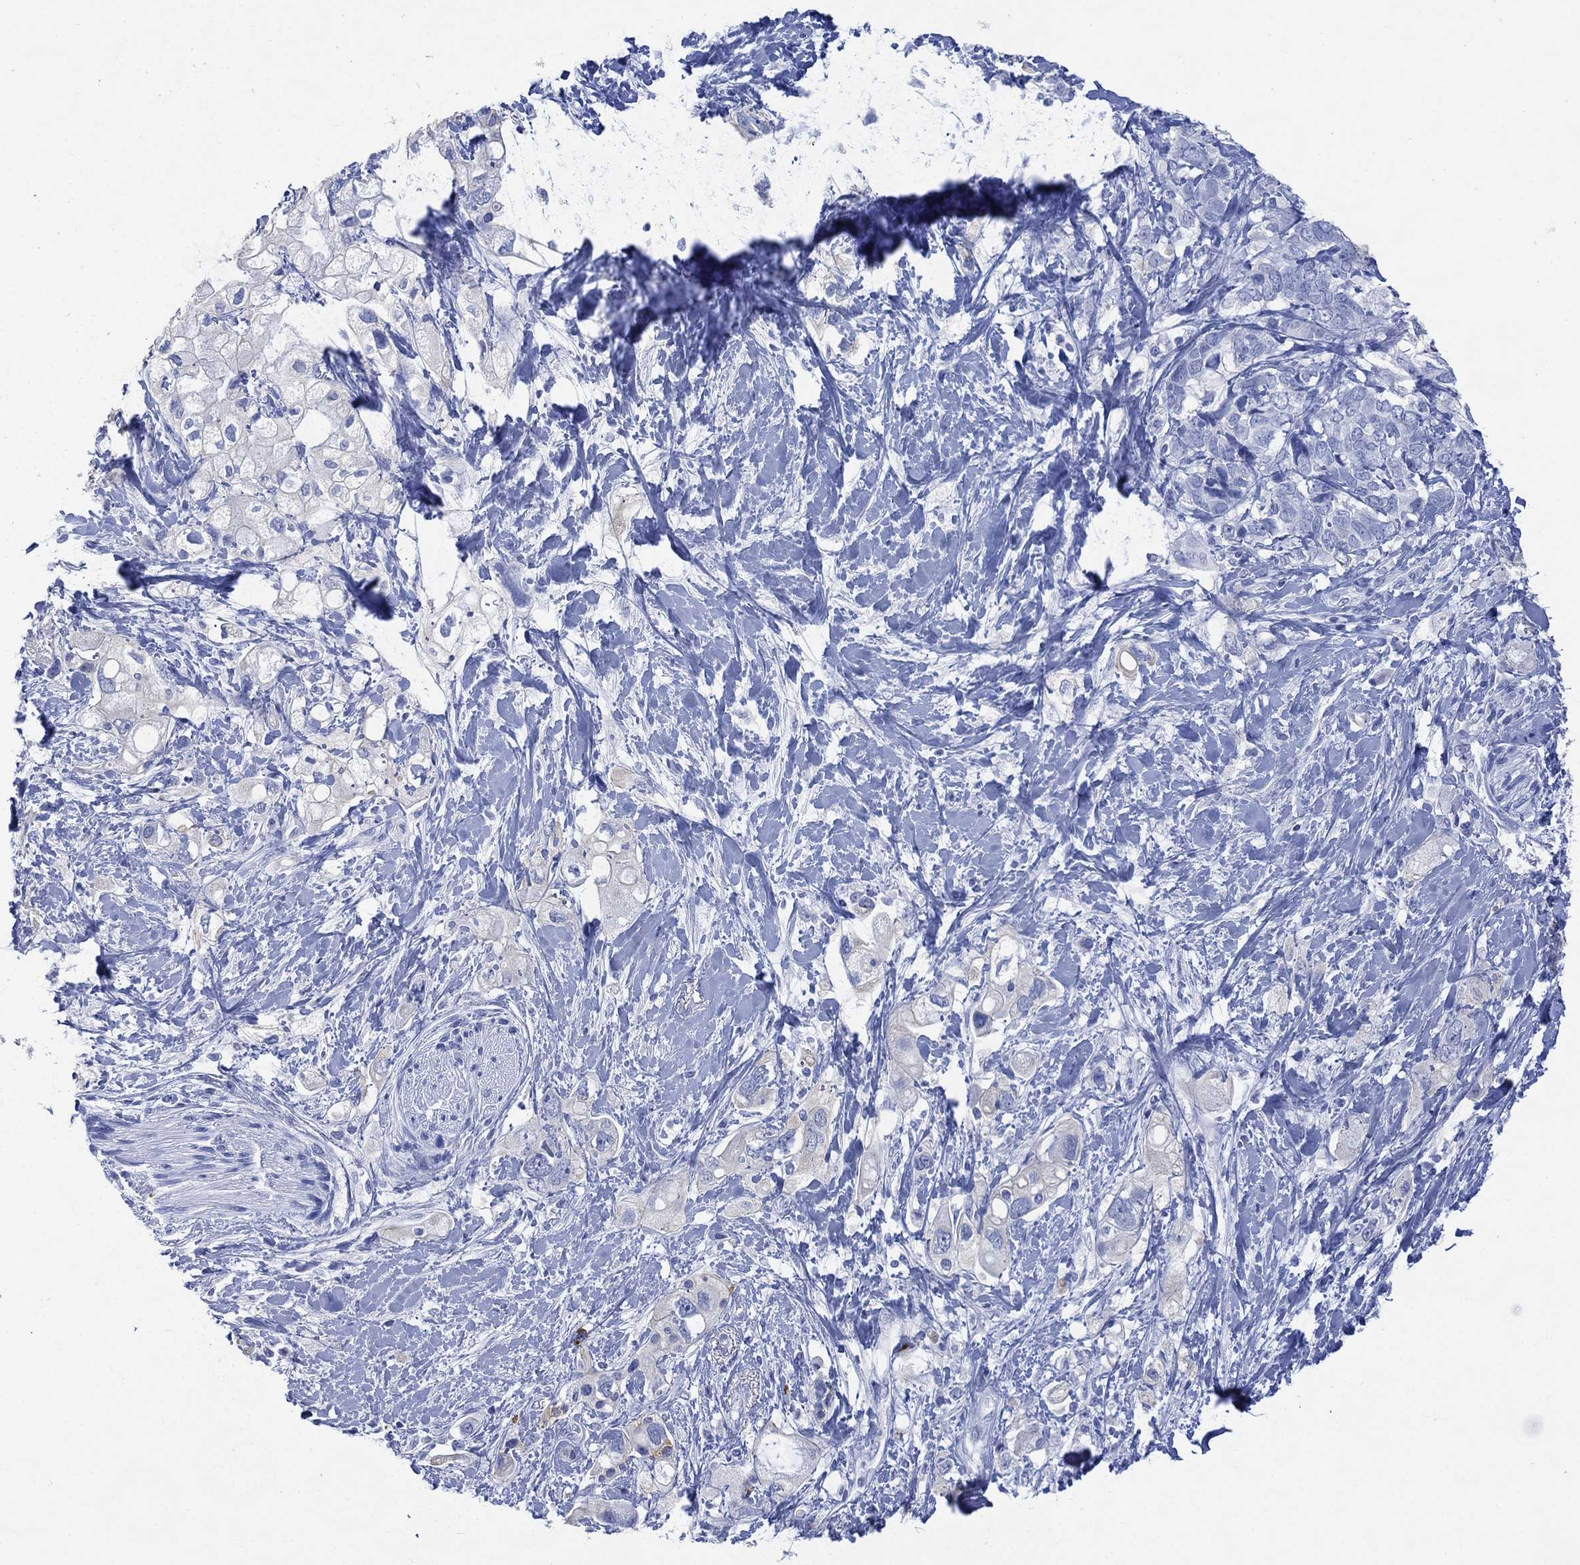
{"staining": {"intensity": "negative", "quantity": "none", "location": "none"}, "tissue": "pancreatic cancer", "cell_type": "Tumor cells", "image_type": "cancer", "snomed": [{"axis": "morphology", "description": "Adenocarcinoma, NOS"}, {"axis": "topography", "description": "Pancreas"}], "caption": "Immunohistochemistry micrograph of adenocarcinoma (pancreatic) stained for a protein (brown), which displays no positivity in tumor cells. (Brightfield microscopy of DAB (3,3'-diaminobenzidine) immunohistochemistry at high magnification).", "gene": "FMO1", "patient": {"sex": "female", "age": 56}}